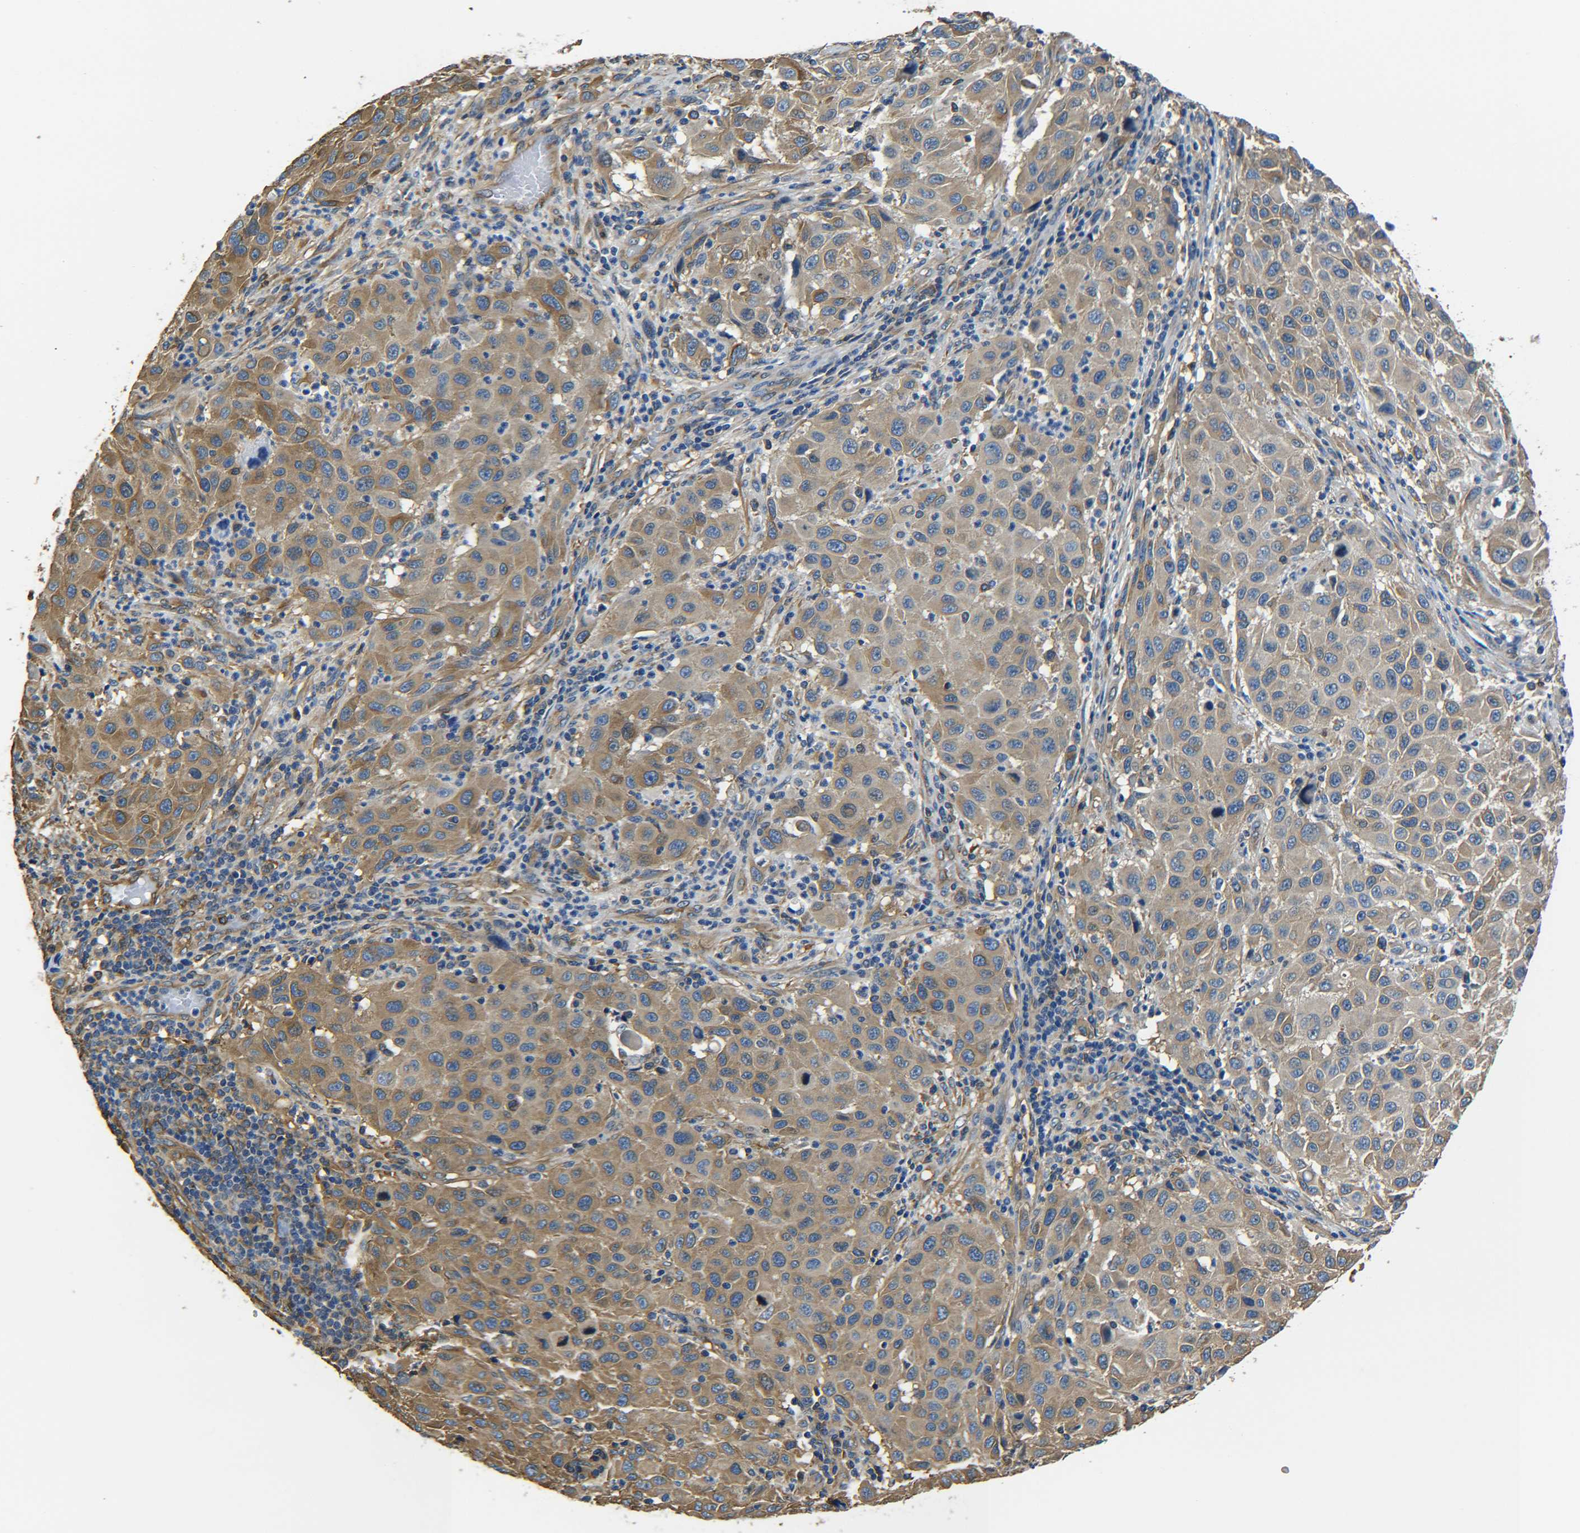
{"staining": {"intensity": "moderate", "quantity": ">75%", "location": "cytoplasmic/membranous"}, "tissue": "melanoma", "cell_type": "Tumor cells", "image_type": "cancer", "snomed": [{"axis": "morphology", "description": "Malignant melanoma, Metastatic site"}, {"axis": "topography", "description": "Lymph node"}], "caption": "IHC micrograph of human melanoma stained for a protein (brown), which displays medium levels of moderate cytoplasmic/membranous staining in about >75% of tumor cells.", "gene": "TUBB", "patient": {"sex": "male", "age": 61}}